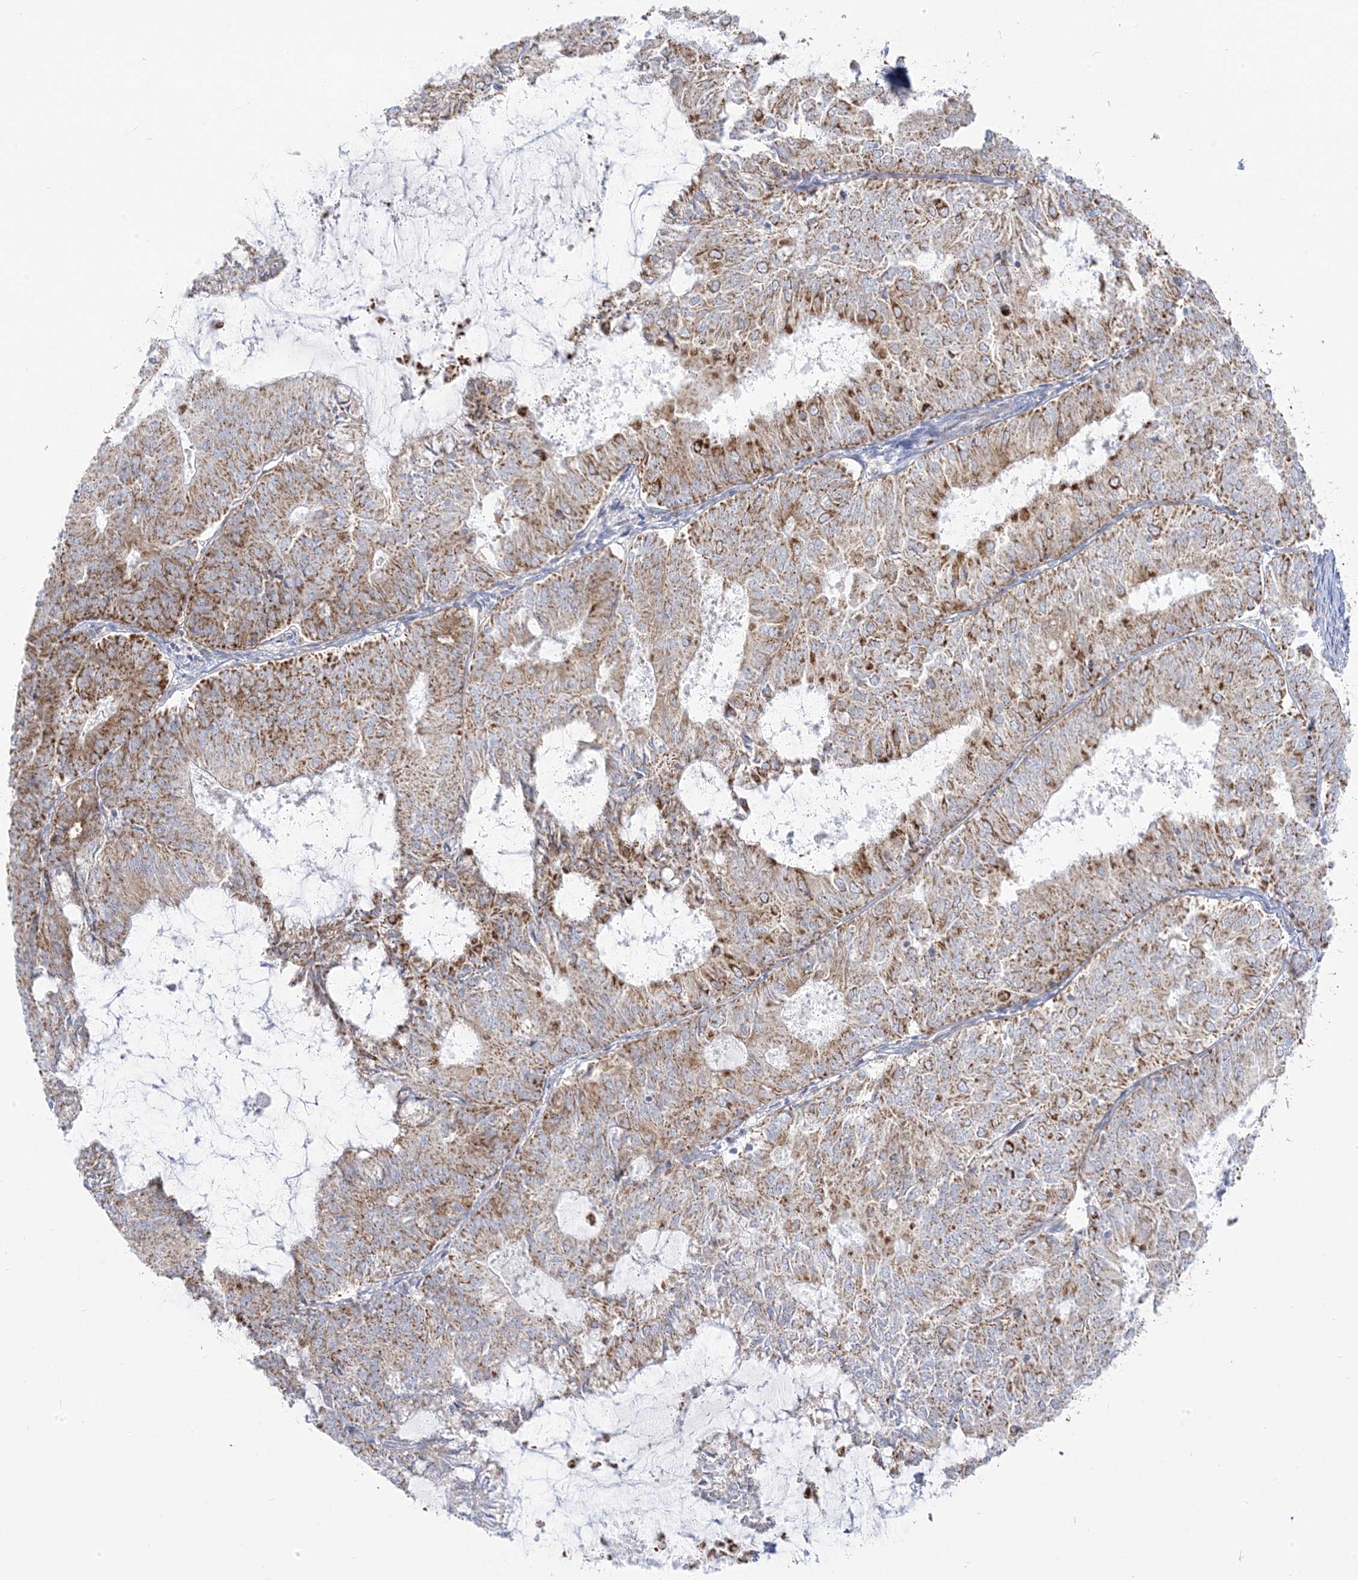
{"staining": {"intensity": "moderate", "quantity": ">75%", "location": "cytoplasmic/membranous"}, "tissue": "endometrial cancer", "cell_type": "Tumor cells", "image_type": "cancer", "snomed": [{"axis": "morphology", "description": "Adenocarcinoma, NOS"}, {"axis": "topography", "description": "Endometrium"}], "caption": "The image reveals immunohistochemical staining of endometrial cancer (adenocarcinoma). There is moderate cytoplasmic/membranous positivity is identified in approximately >75% of tumor cells.", "gene": "PCCB", "patient": {"sex": "female", "age": 57}}